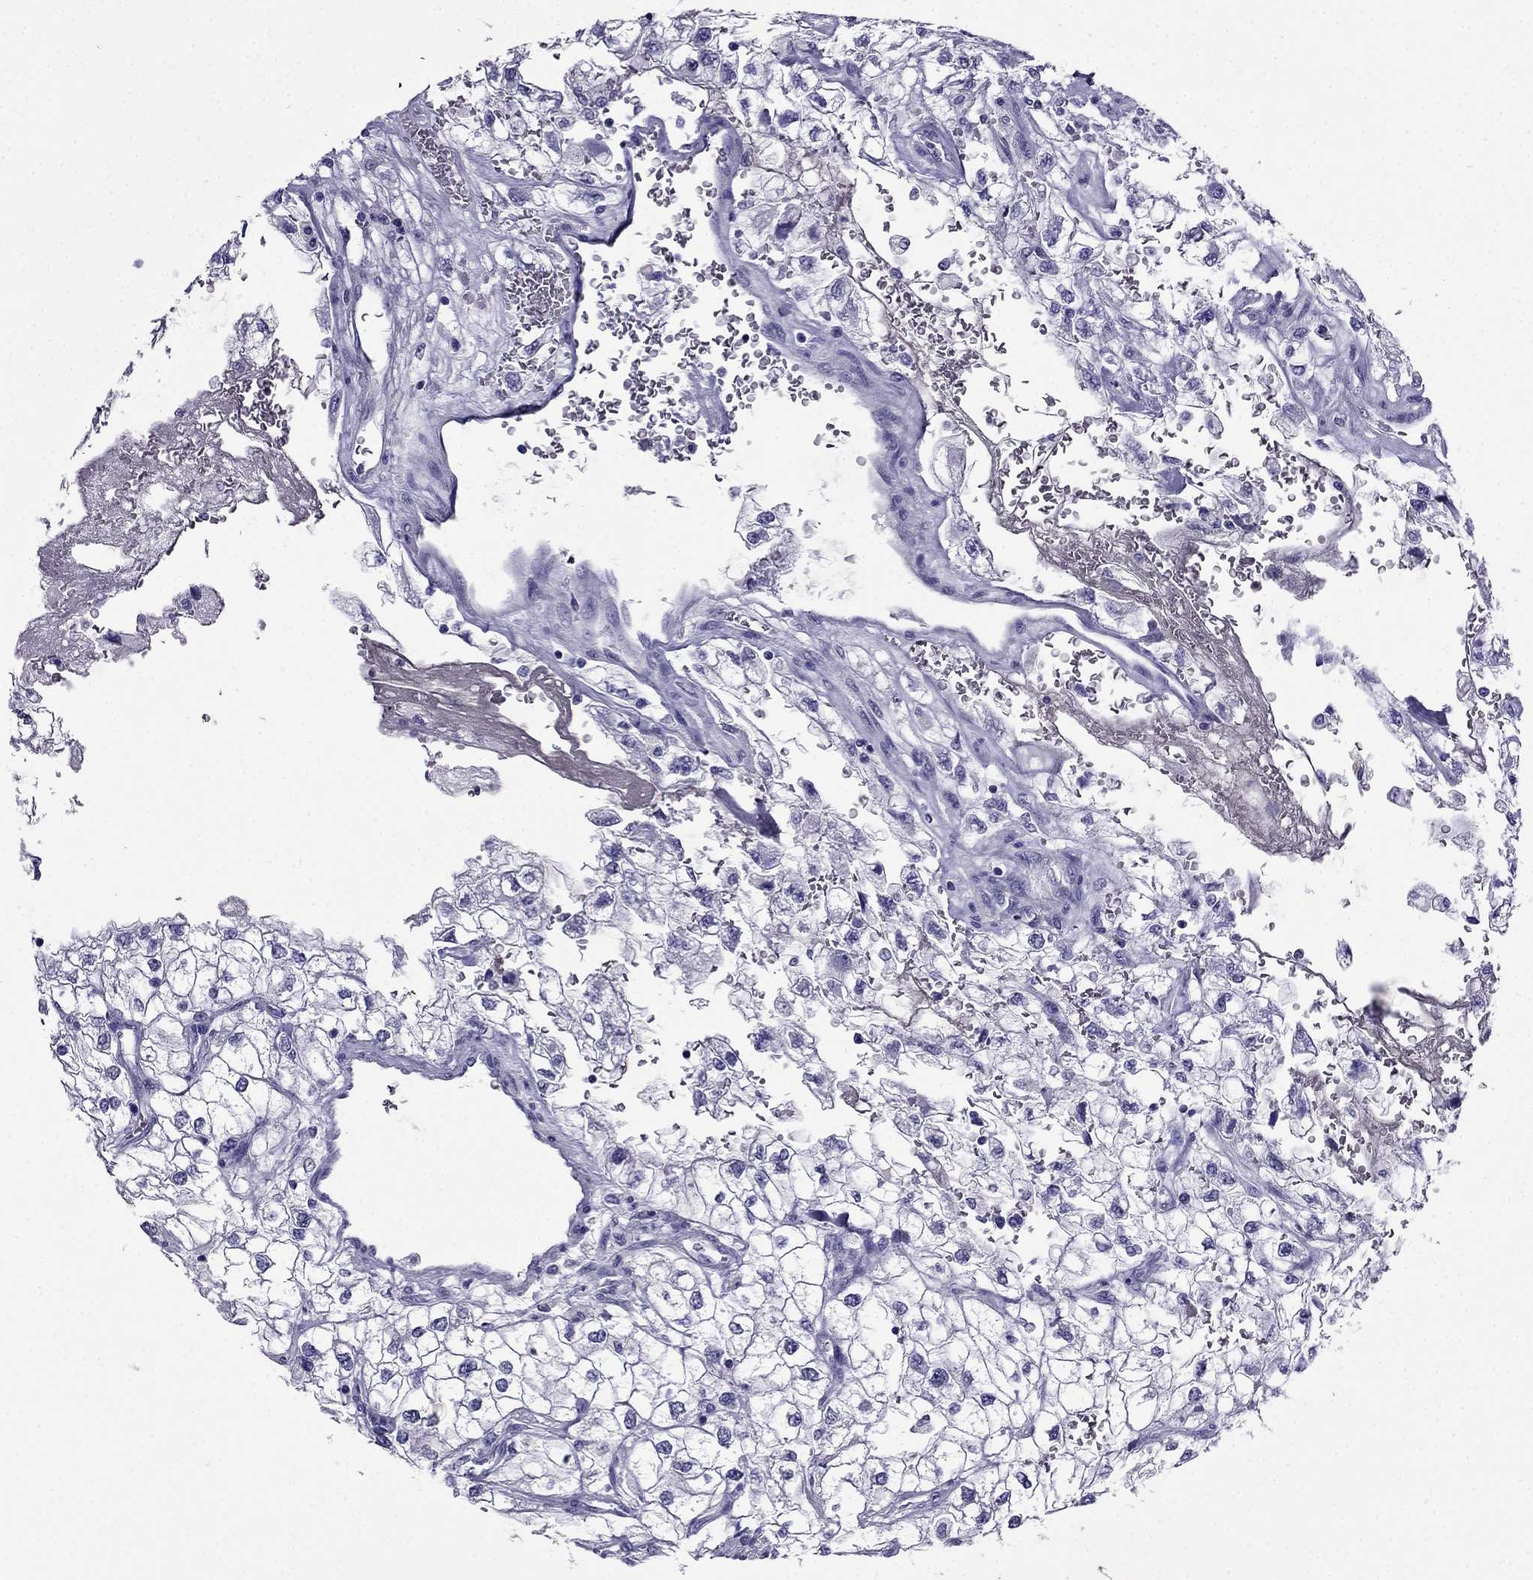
{"staining": {"intensity": "negative", "quantity": "none", "location": "none"}, "tissue": "renal cancer", "cell_type": "Tumor cells", "image_type": "cancer", "snomed": [{"axis": "morphology", "description": "Adenocarcinoma, NOS"}, {"axis": "topography", "description": "Kidney"}], "caption": "Renal adenocarcinoma was stained to show a protein in brown. There is no significant positivity in tumor cells.", "gene": "CDHR4", "patient": {"sex": "male", "age": 59}}